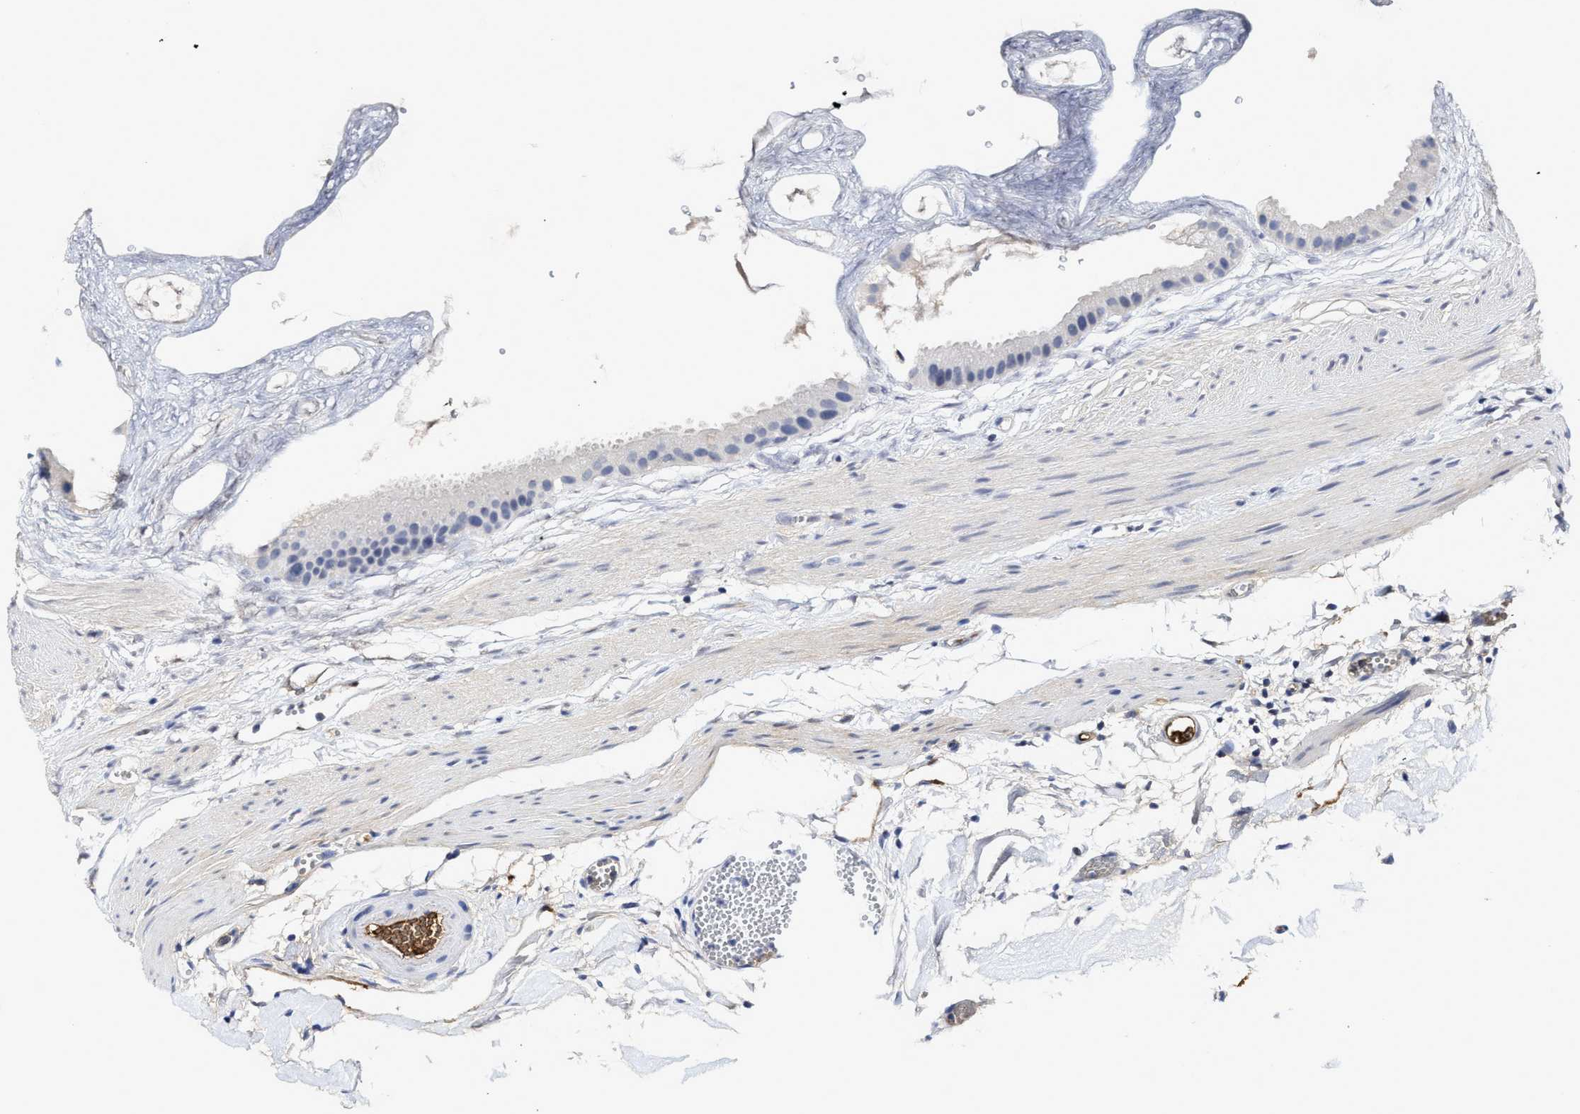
{"staining": {"intensity": "negative", "quantity": "none", "location": "none"}, "tissue": "gallbladder", "cell_type": "Glandular cells", "image_type": "normal", "snomed": [{"axis": "morphology", "description": "Normal tissue, NOS"}, {"axis": "topography", "description": "Gallbladder"}], "caption": "This is a image of immunohistochemistry (IHC) staining of normal gallbladder, which shows no positivity in glandular cells. (DAB (3,3'-diaminobenzidine) IHC visualized using brightfield microscopy, high magnification).", "gene": "C2", "patient": {"sex": "female", "age": 64}}